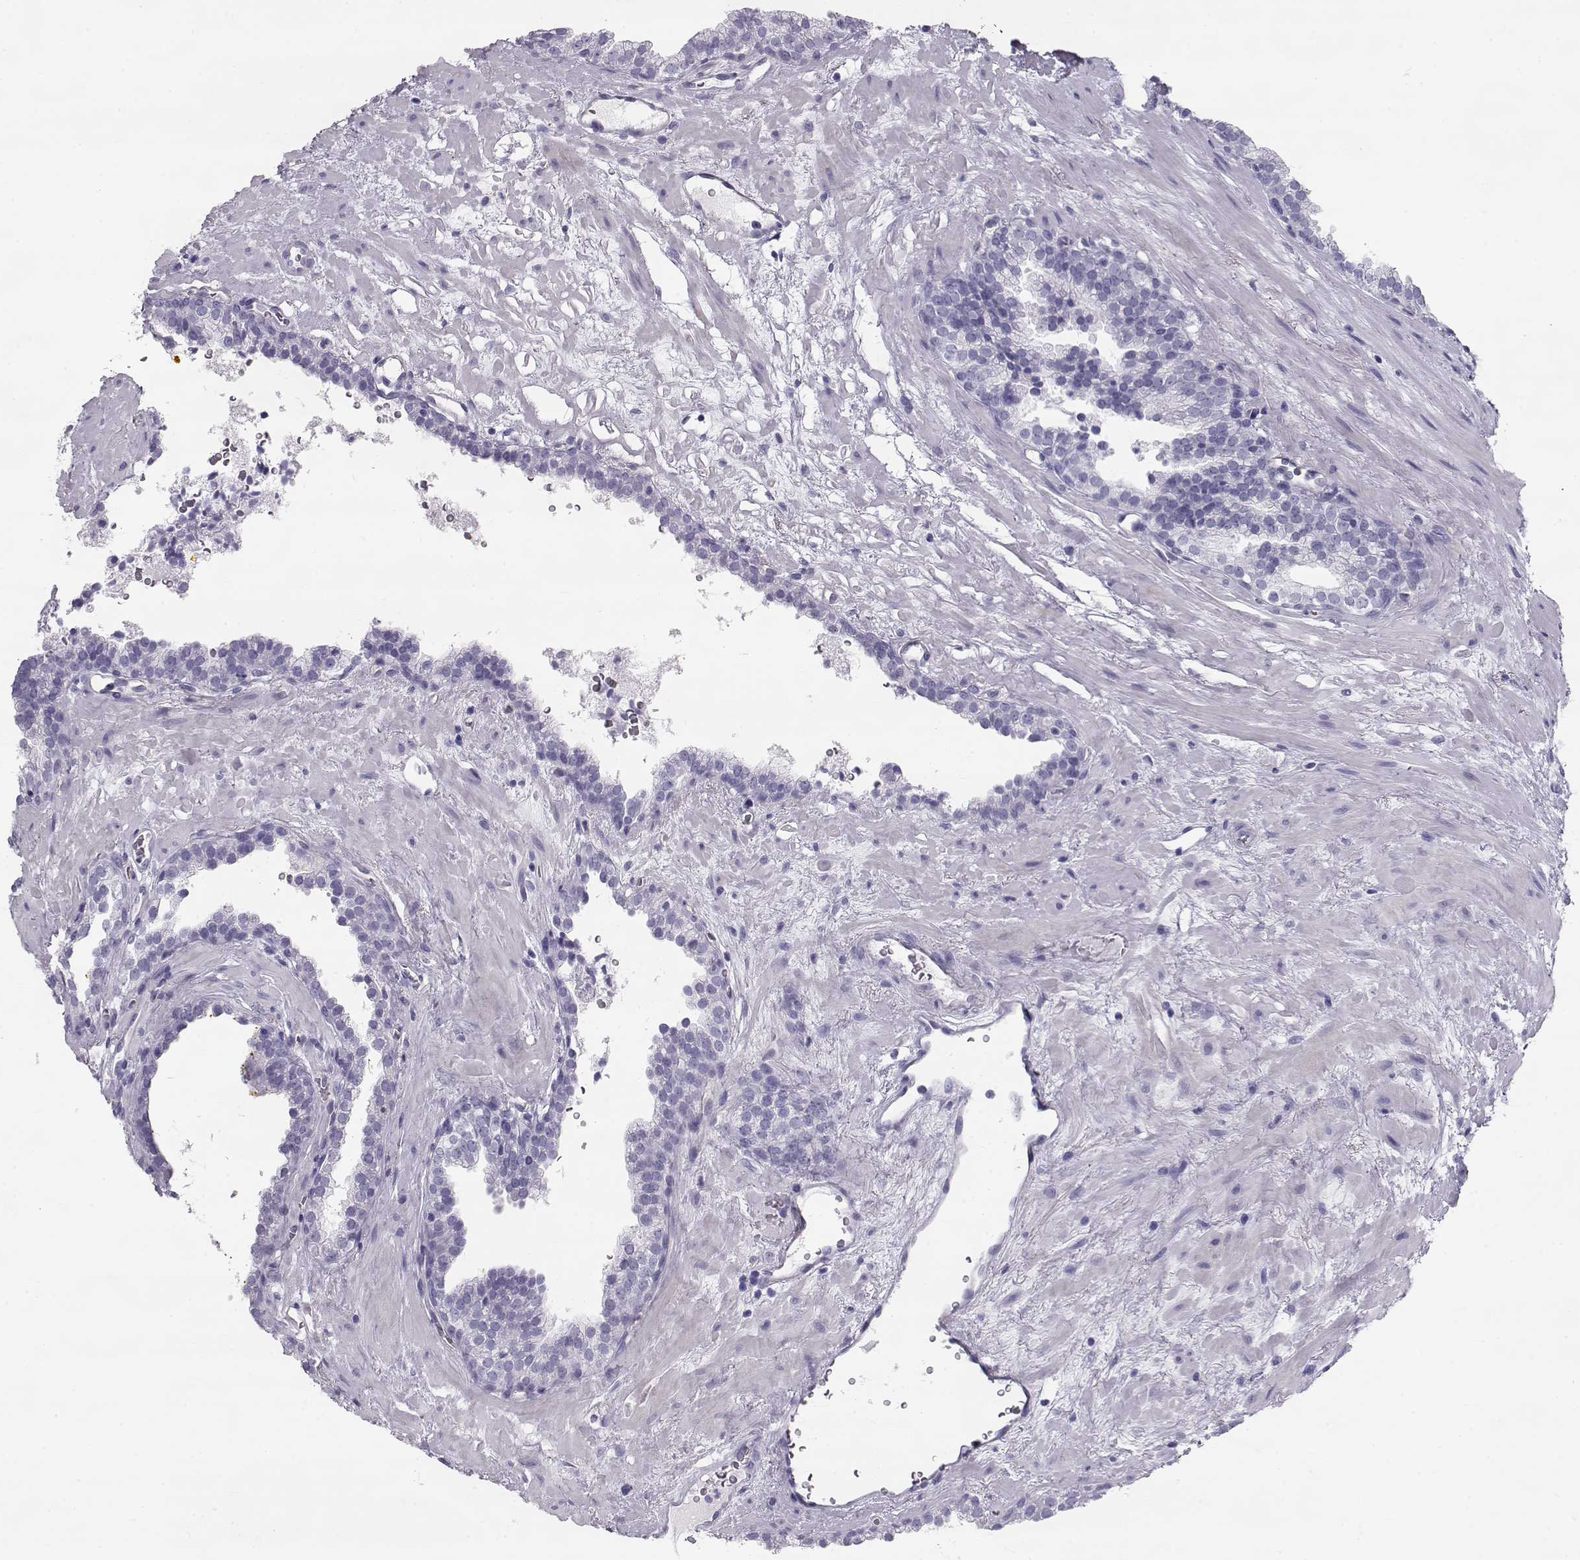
{"staining": {"intensity": "negative", "quantity": "none", "location": "none"}, "tissue": "prostate cancer", "cell_type": "Tumor cells", "image_type": "cancer", "snomed": [{"axis": "morphology", "description": "Adenocarcinoma, NOS"}, {"axis": "topography", "description": "Prostate"}], "caption": "The immunohistochemistry histopathology image has no significant expression in tumor cells of prostate cancer tissue.", "gene": "RD3", "patient": {"sex": "male", "age": 66}}